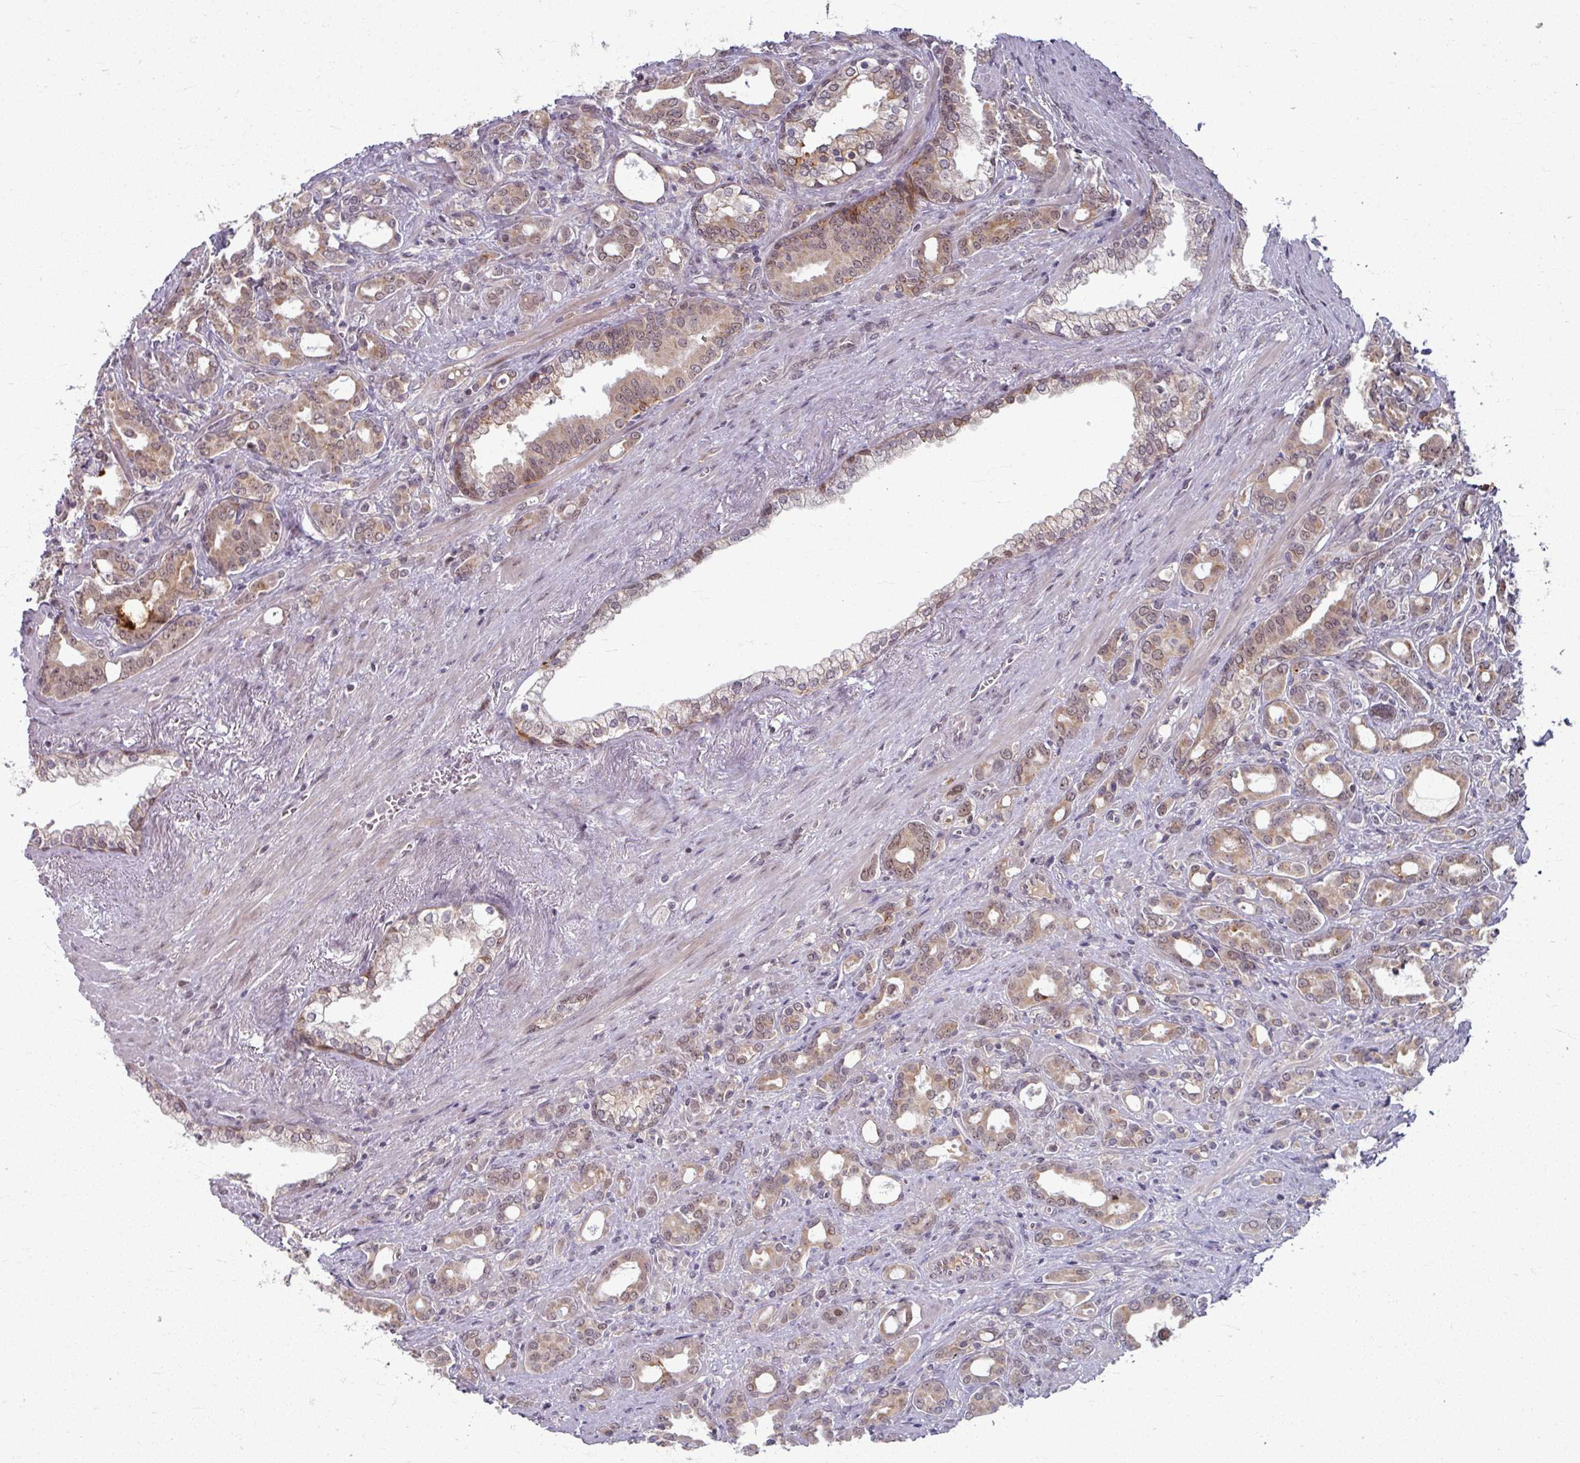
{"staining": {"intensity": "weak", "quantity": ">75%", "location": "cytoplasmic/membranous"}, "tissue": "prostate cancer", "cell_type": "Tumor cells", "image_type": "cancer", "snomed": [{"axis": "morphology", "description": "Adenocarcinoma, High grade"}, {"axis": "topography", "description": "Prostate"}], "caption": "Immunohistochemistry (IHC) photomicrograph of prostate cancer stained for a protein (brown), which reveals low levels of weak cytoplasmic/membranous positivity in approximately >75% of tumor cells.", "gene": "KLC3", "patient": {"sex": "male", "age": 72}}